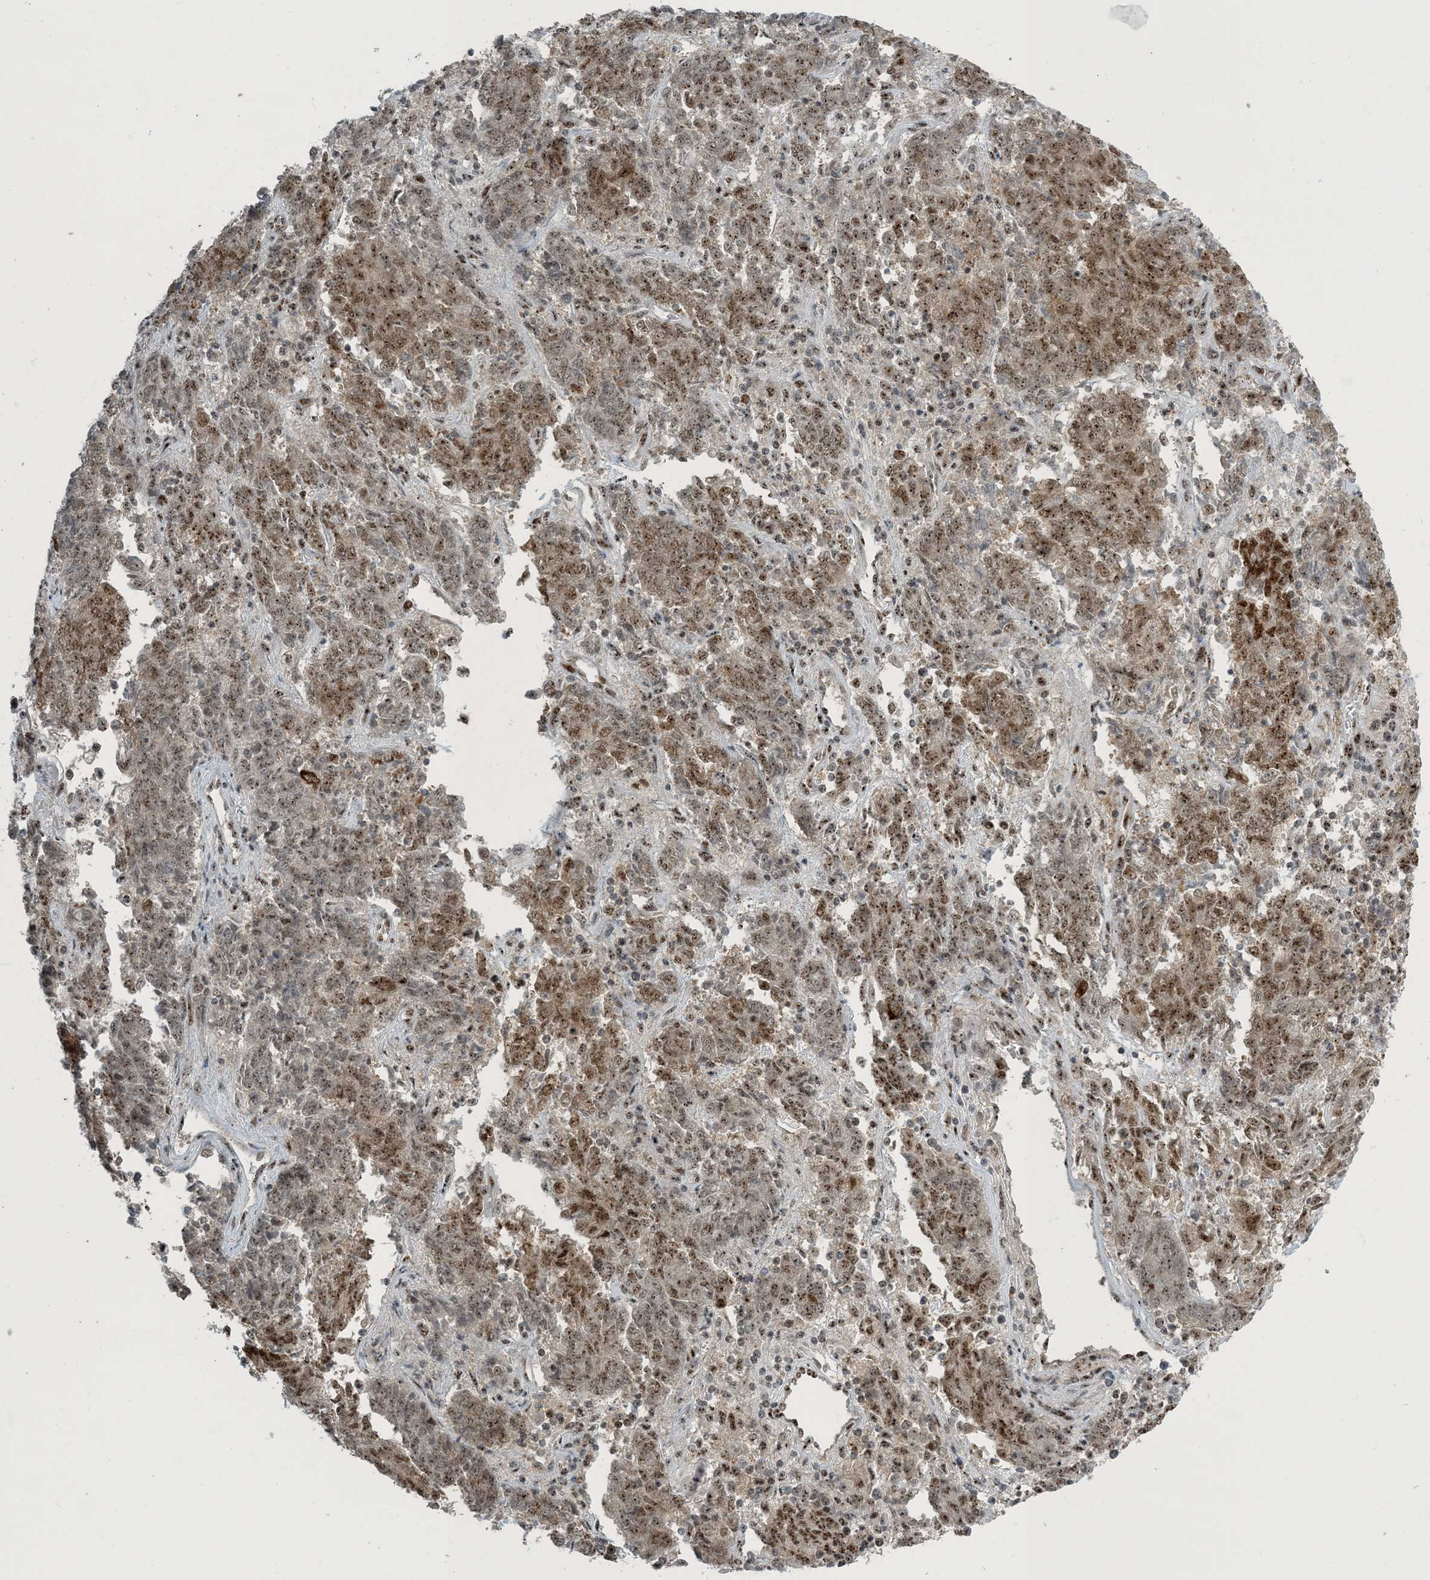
{"staining": {"intensity": "moderate", "quantity": ">75%", "location": "cytoplasmic/membranous,nuclear"}, "tissue": "endometrial cancer", "cell_type": "Tumor cells", "image_type": "cancer", "snomed": [{"axis": "morphology", "description": "Adenocarcinoma, NOS"}, {"axis": "topography", "description": "Endometrium"}], "caption": "Adenocarcinoma (endometrial) stained with a brown dye exhibits moderate cytoplasmic/membranous and nuclear positive staining in about >75% of tumor cells.", "gene": "MBD1", "patient": {"sex": "female", "age": 80}}